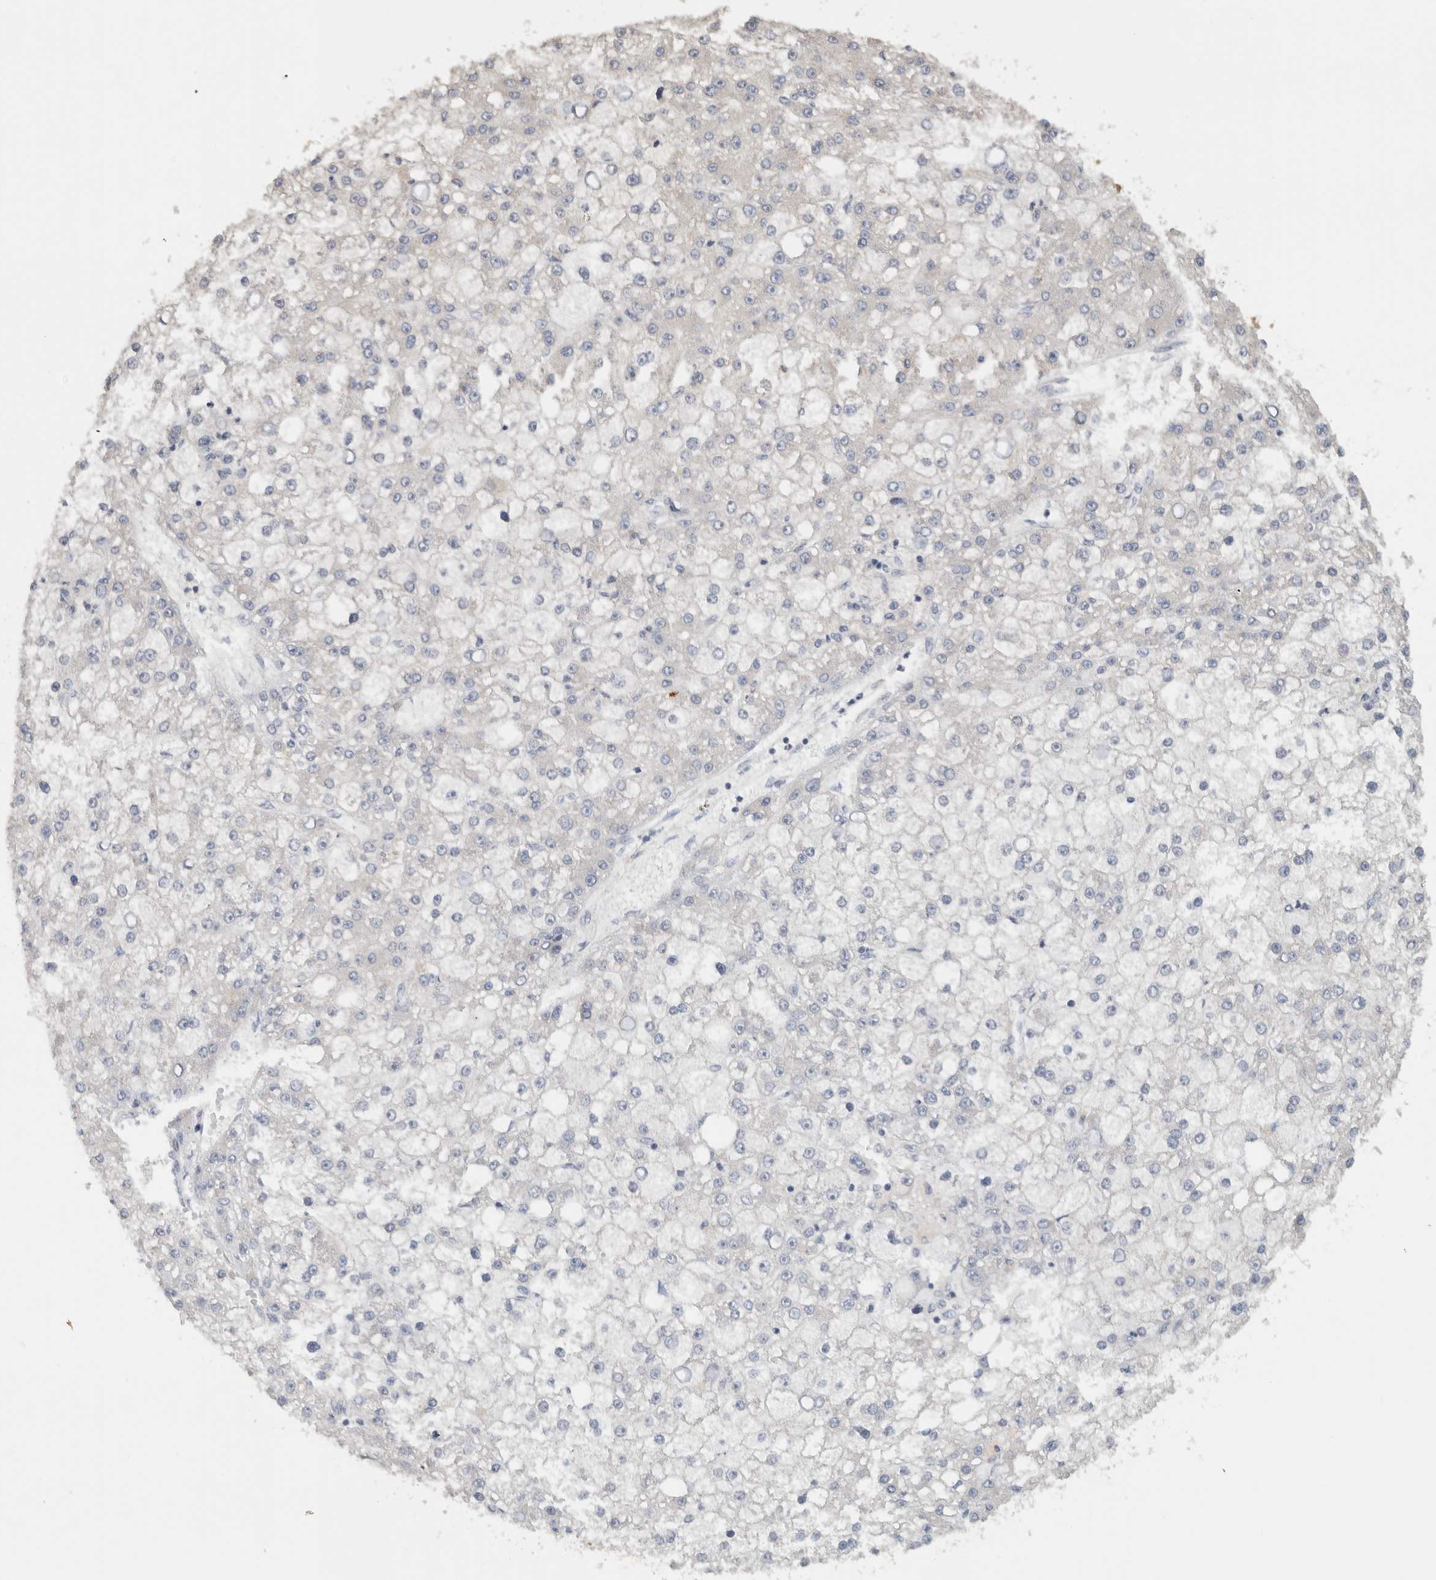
{"staining": {"intensity": "negative", "quantity": "none", "location": "none"}, "tissue": "liver cancer", "cell_type": "Tumor cells", "image_type": "cancer", "snomed": [{"axis": "morphology", "description": "Carcinoma, Hepatocellular, NOS"}, {"axis": "topography", "description": "Liver"}], "caption": "The IHC photomicrograph has no significant staining in tumor cells of liver cancer tissue. (DAB (3,3'-diaminobenzidine) IHC with hematoxylin counter stain).", "gene": "PUM1", "patient": {"sex": "male", "age": 67}}